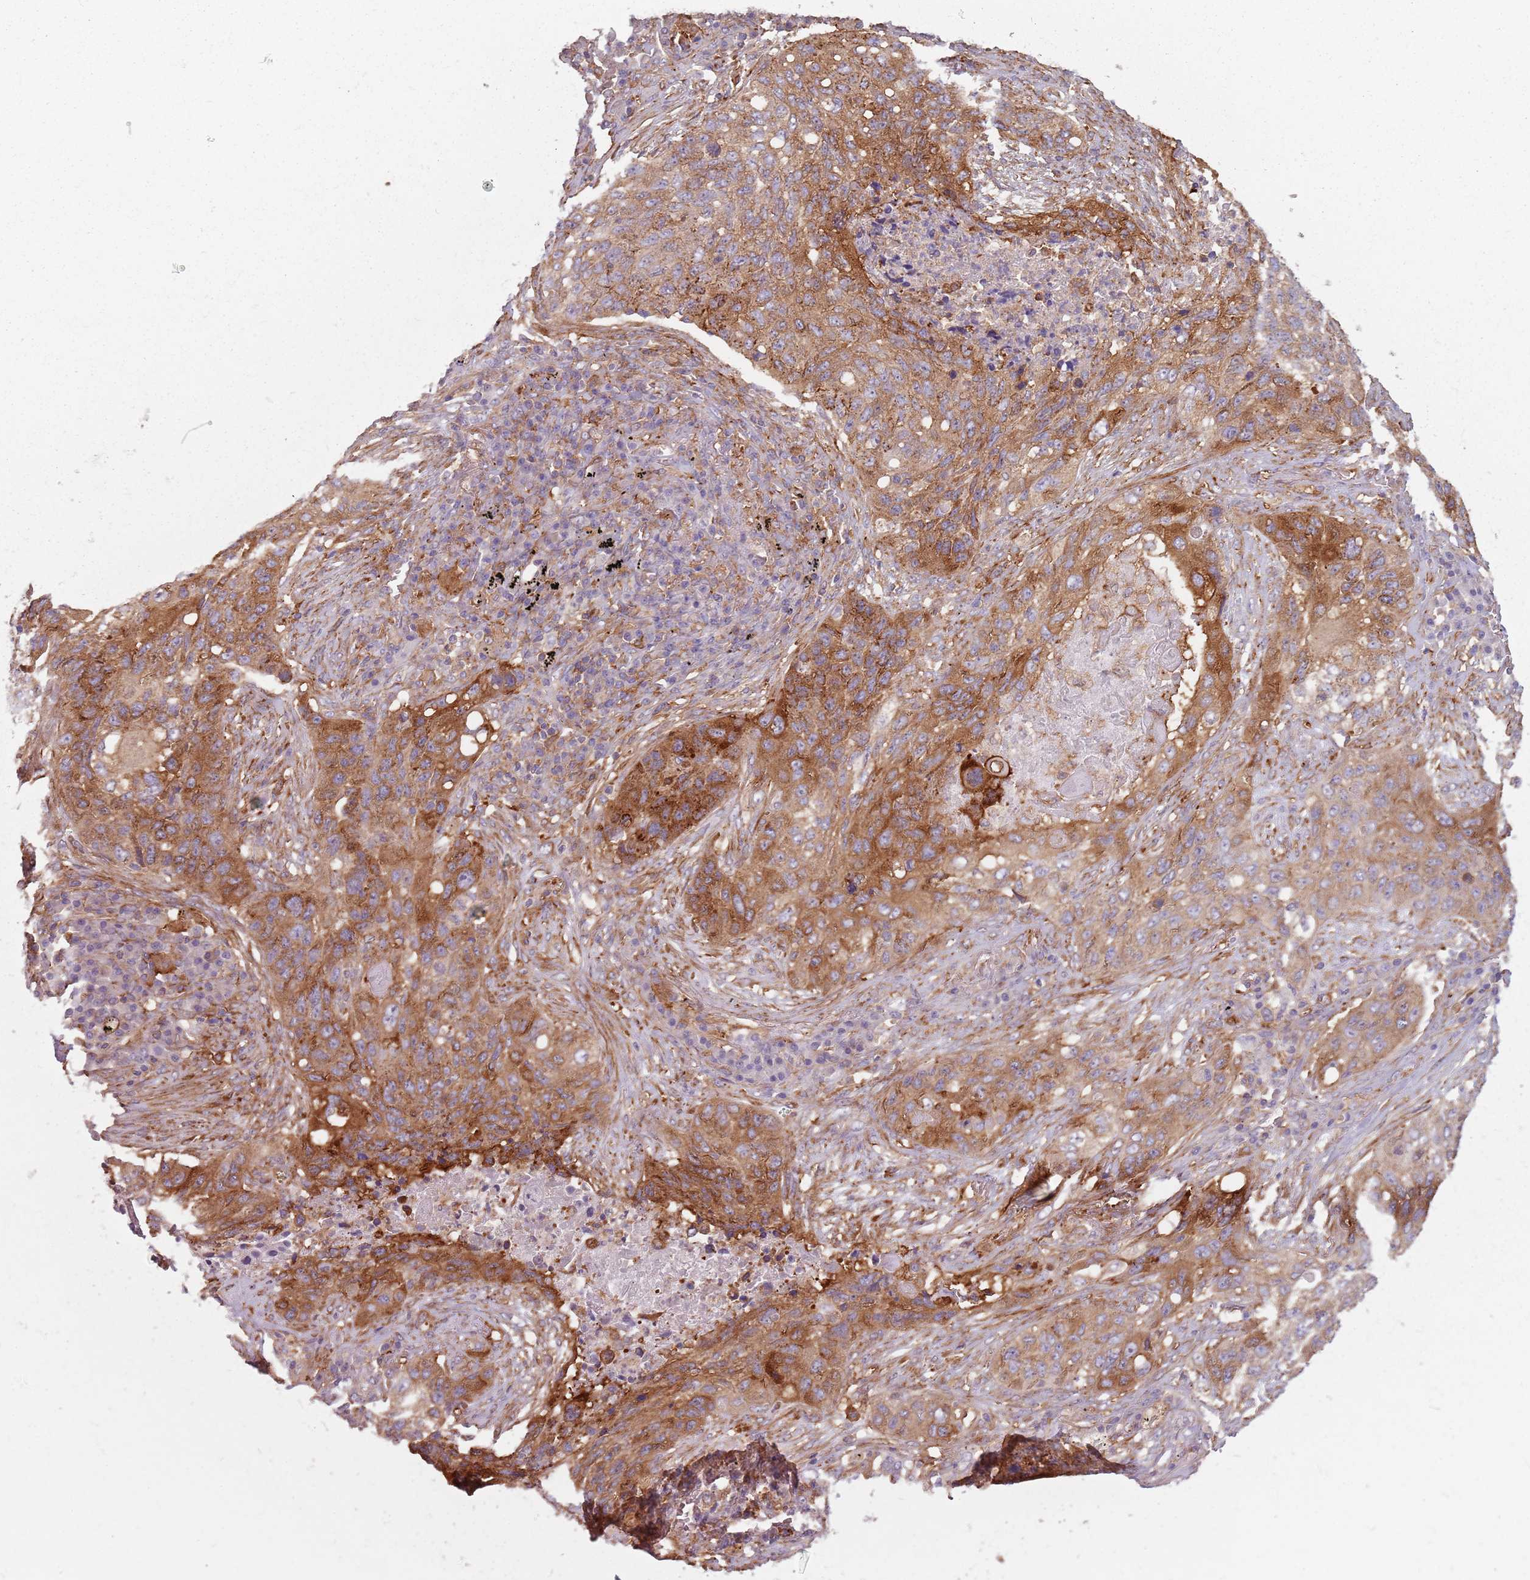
{"staining": {"intensity": "strong", "quantity": ">75%", "location": "cytoplasmic/membranous"}, "tissue": "lung cancer", "cell_type": "Tumor cells", "image_type": "cancer", "snomed": [{"axis": "morphology", "description": "Squamous cell carcinoma, NOS"}, {"axis": "topography", "description": "Lung"}], "caption": "A brown stain shows strong cytoplasmic/membranous staining of a protein in lung cancer tumor cells. Nuclei are stained in blue.", "gene": "TPD52L2", "patient": {"sex": "female", "age": 63}}